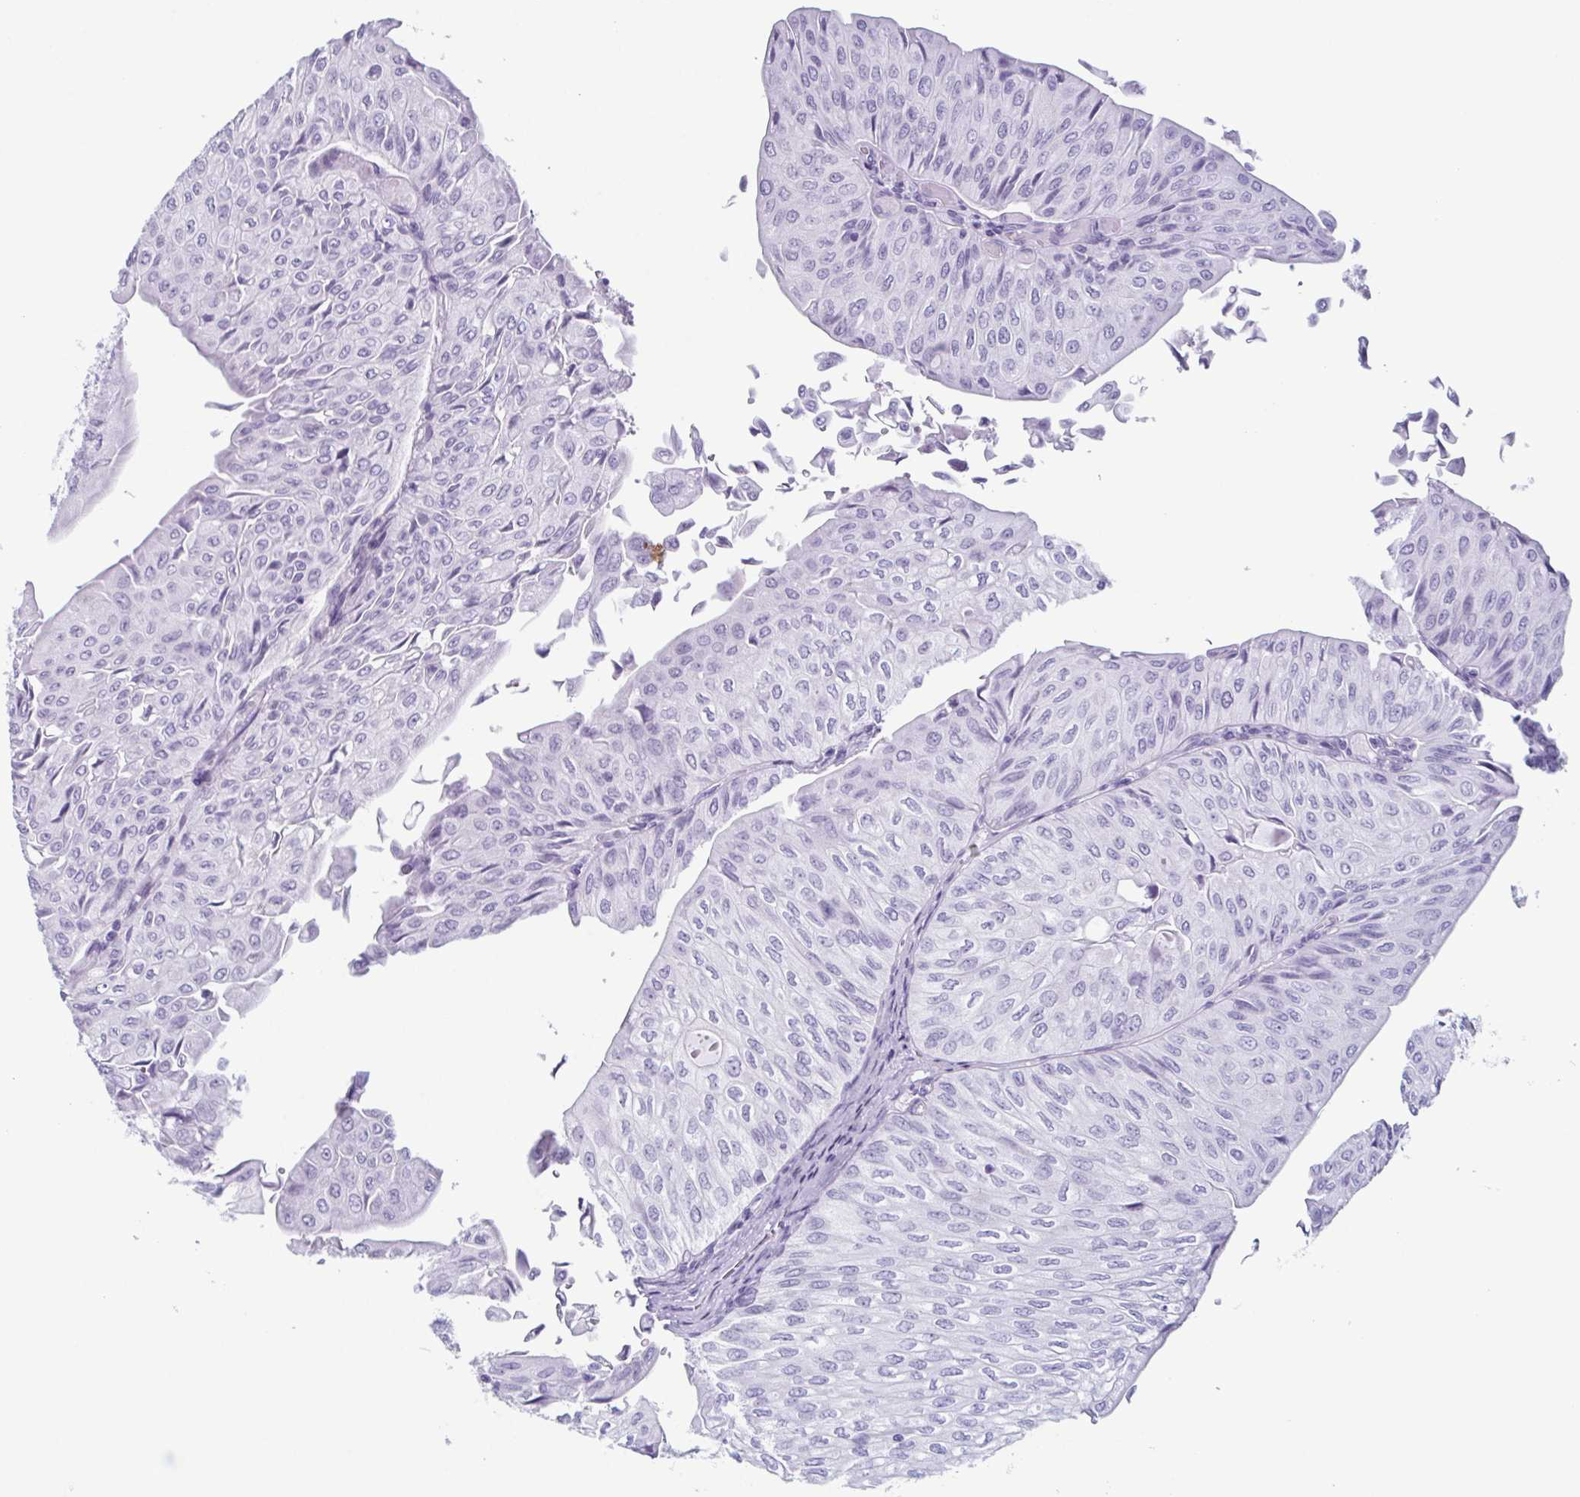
{"staining": {"intensity": "negative", "quantity": "none", "location": "none"}, "tissue": "urothelial cancer", "cell_type": "Tumor cells", "image_type": "cancer", "snomed": [{"axis": "morphology", "description": "Urothelial carcinoma, NOS"}, {"axis": "topography", "description": "Urinary bladder"}], "caption": "The photomicrograph displays no significant expression in tumor cells of urothelial cancer.", "gene": "ENKUR", "patient": {"sex": "male", "age": 62}}